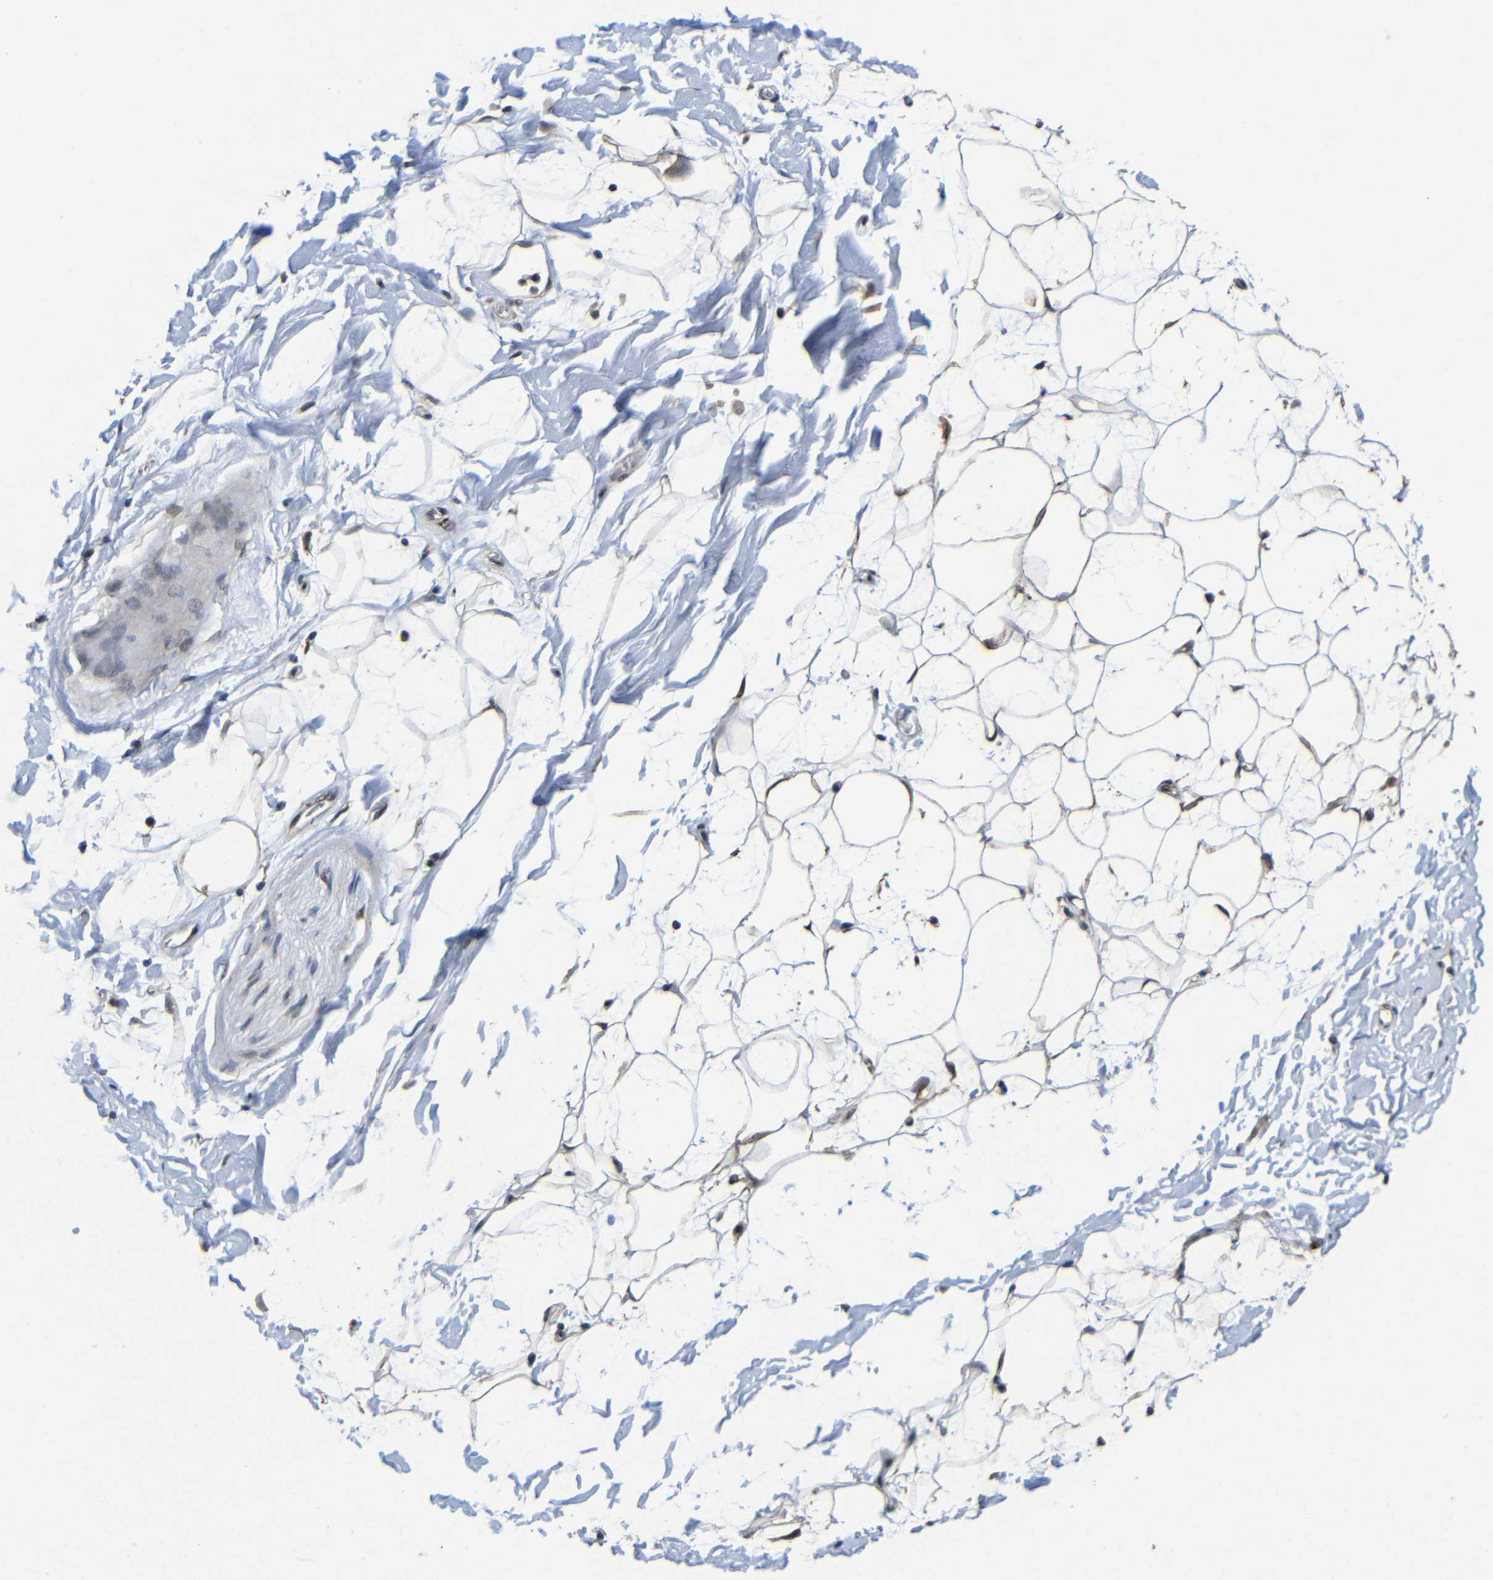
{"staining": {"intensity": "moderate", "quantity": ">75%", "location": "cytoplasmic/membranous"}, "tissue": "adipose tissue", "cell_type": "Adipocytes", "image_type": "normal", "snomed": [{"axis": "morphology", "description": "Normal tissue, NOS"}, {"axis": "topography", "description": "Soft tissue"}], "caption": "Protein staining displays moderate cytoplasmic/membranous expression in about >75% of adipocytes in benign adipose tissue. Using DAB (brown) and hematoxylin (blue) stains, captured at high magnification using brightfield microscopy.", "gene": "FAM172A", "patient": {"sex": "male", "age": 72}}